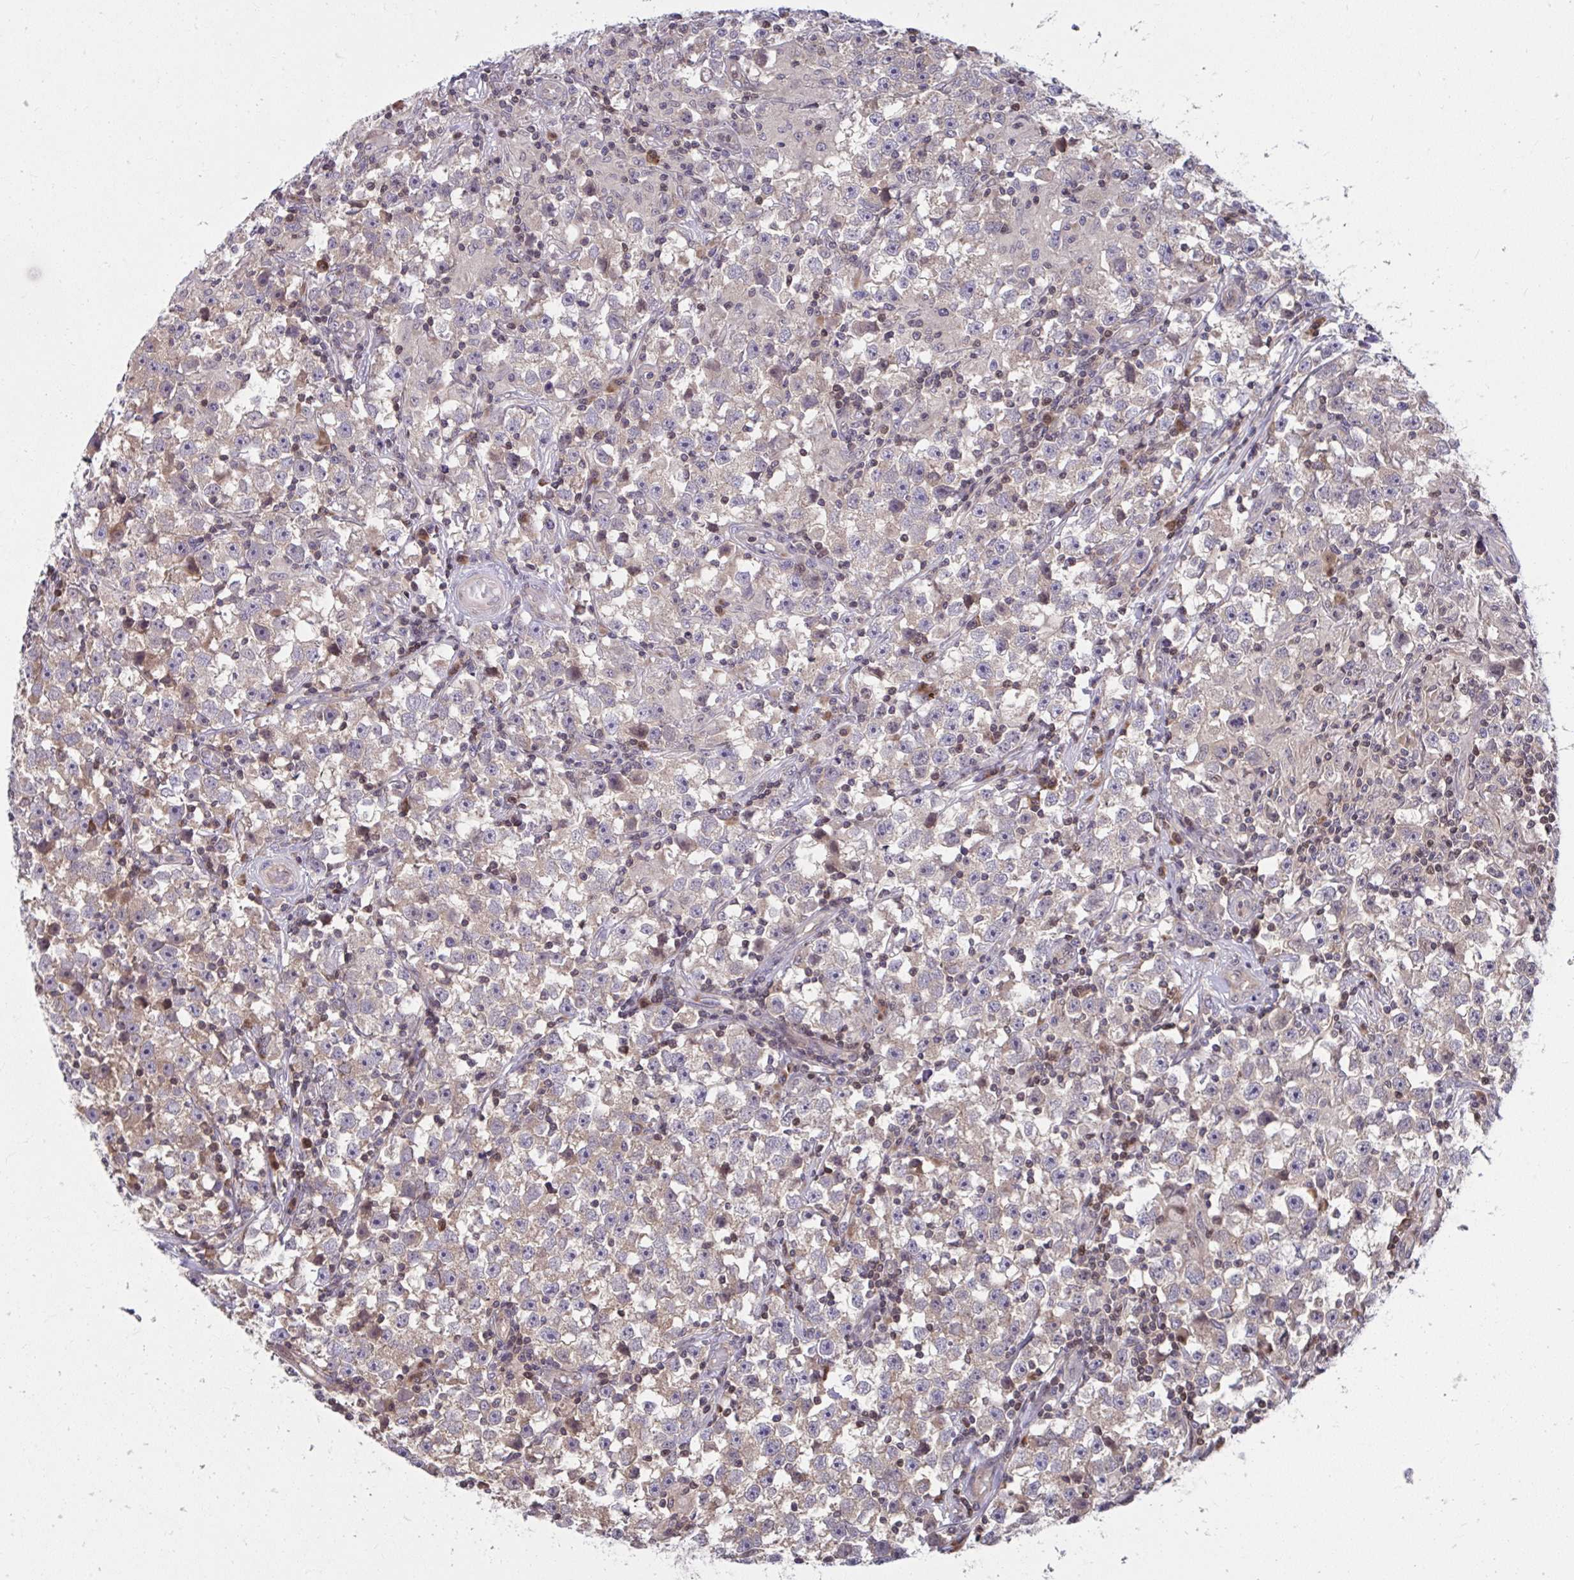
{"staining": {"intensity": "weak", "quantity": ">75%", "location": "cytoplasmic/membranous"}, "tissue": "testis cancer", "cell_type": "Tumor cells", "image_type": "cancer", "snomed": [{"axis": "morphology", "description": "Seminoma, NOS"}, {"axis": "topography", "description": "Testis"}], "caption": "High-magnification brightfield microscopy of seminoma (testis) stained with DAB (brown) and counterstained with hematoxylin (blue). tumor cells exhibit weak cytoplasmic/membranous staining is identified in about>75% of cells.", "gene": "PCDHB7", "patient": {"sex": "male", "age": 33}}